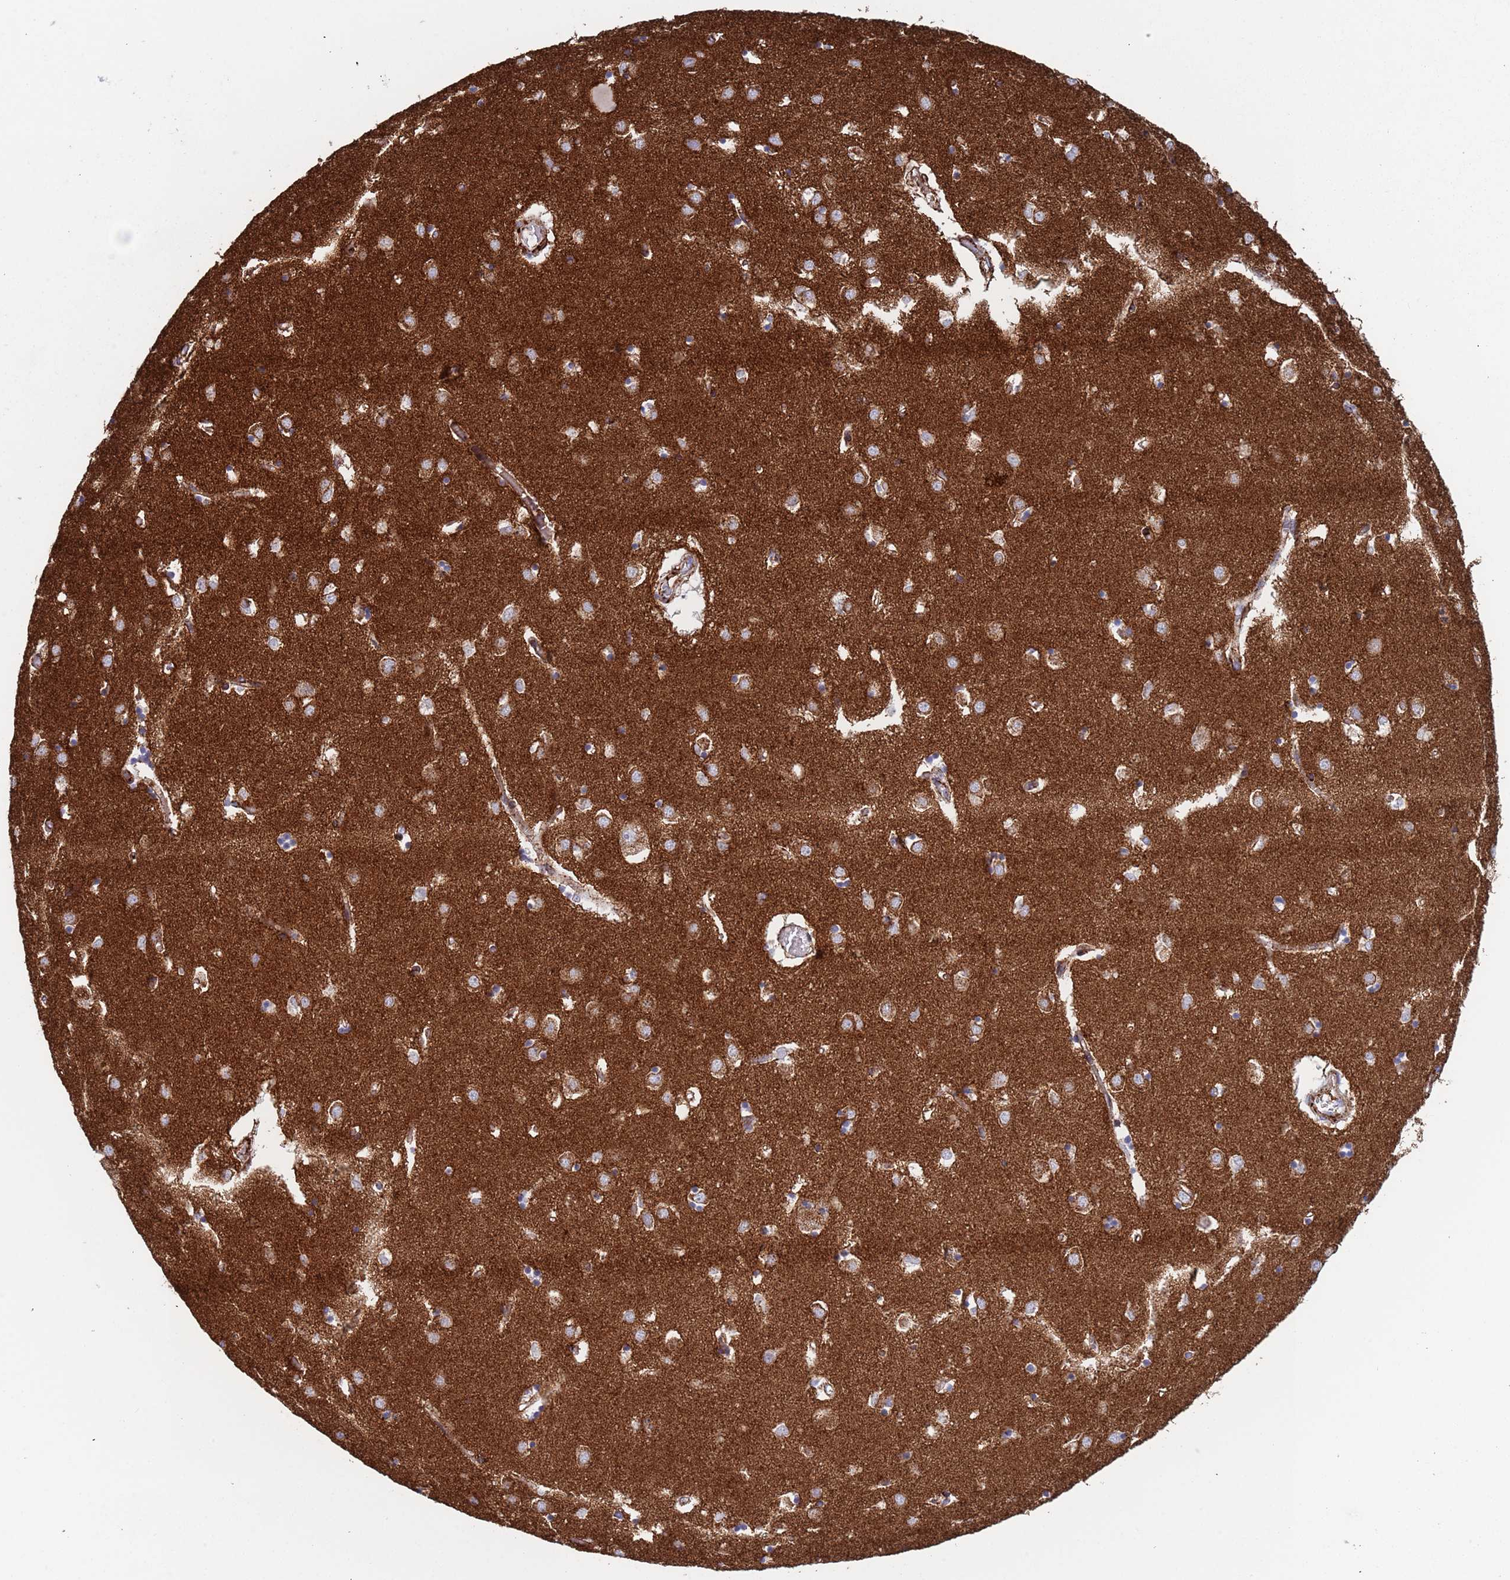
{"staining": {"intensity": "moderate", "quantity": "<25%", "location": "cytoplasmic/membranous"}, "tissue": "caudate", "cell_type": "Glial cells", "image_type": "normal", "snomed": [{"axis": "morphology", "description": "Normal tissue, NOS"}, {"axis": "topography", "description": "Lateral ventricle wall"}], "caption": "Immunohistochemical staining of benign caudate reveals moderate cytoplasmic/membranous protein staining in about <25% of glial cells. (Stains: DAB (3,3'-diaminobenzidine) in brown, nuclei in blue, Microscopy: brightfield microscopy at high magnification).", "gene": "RNF144A", "patient": {"sex": "male", "age": 70}}